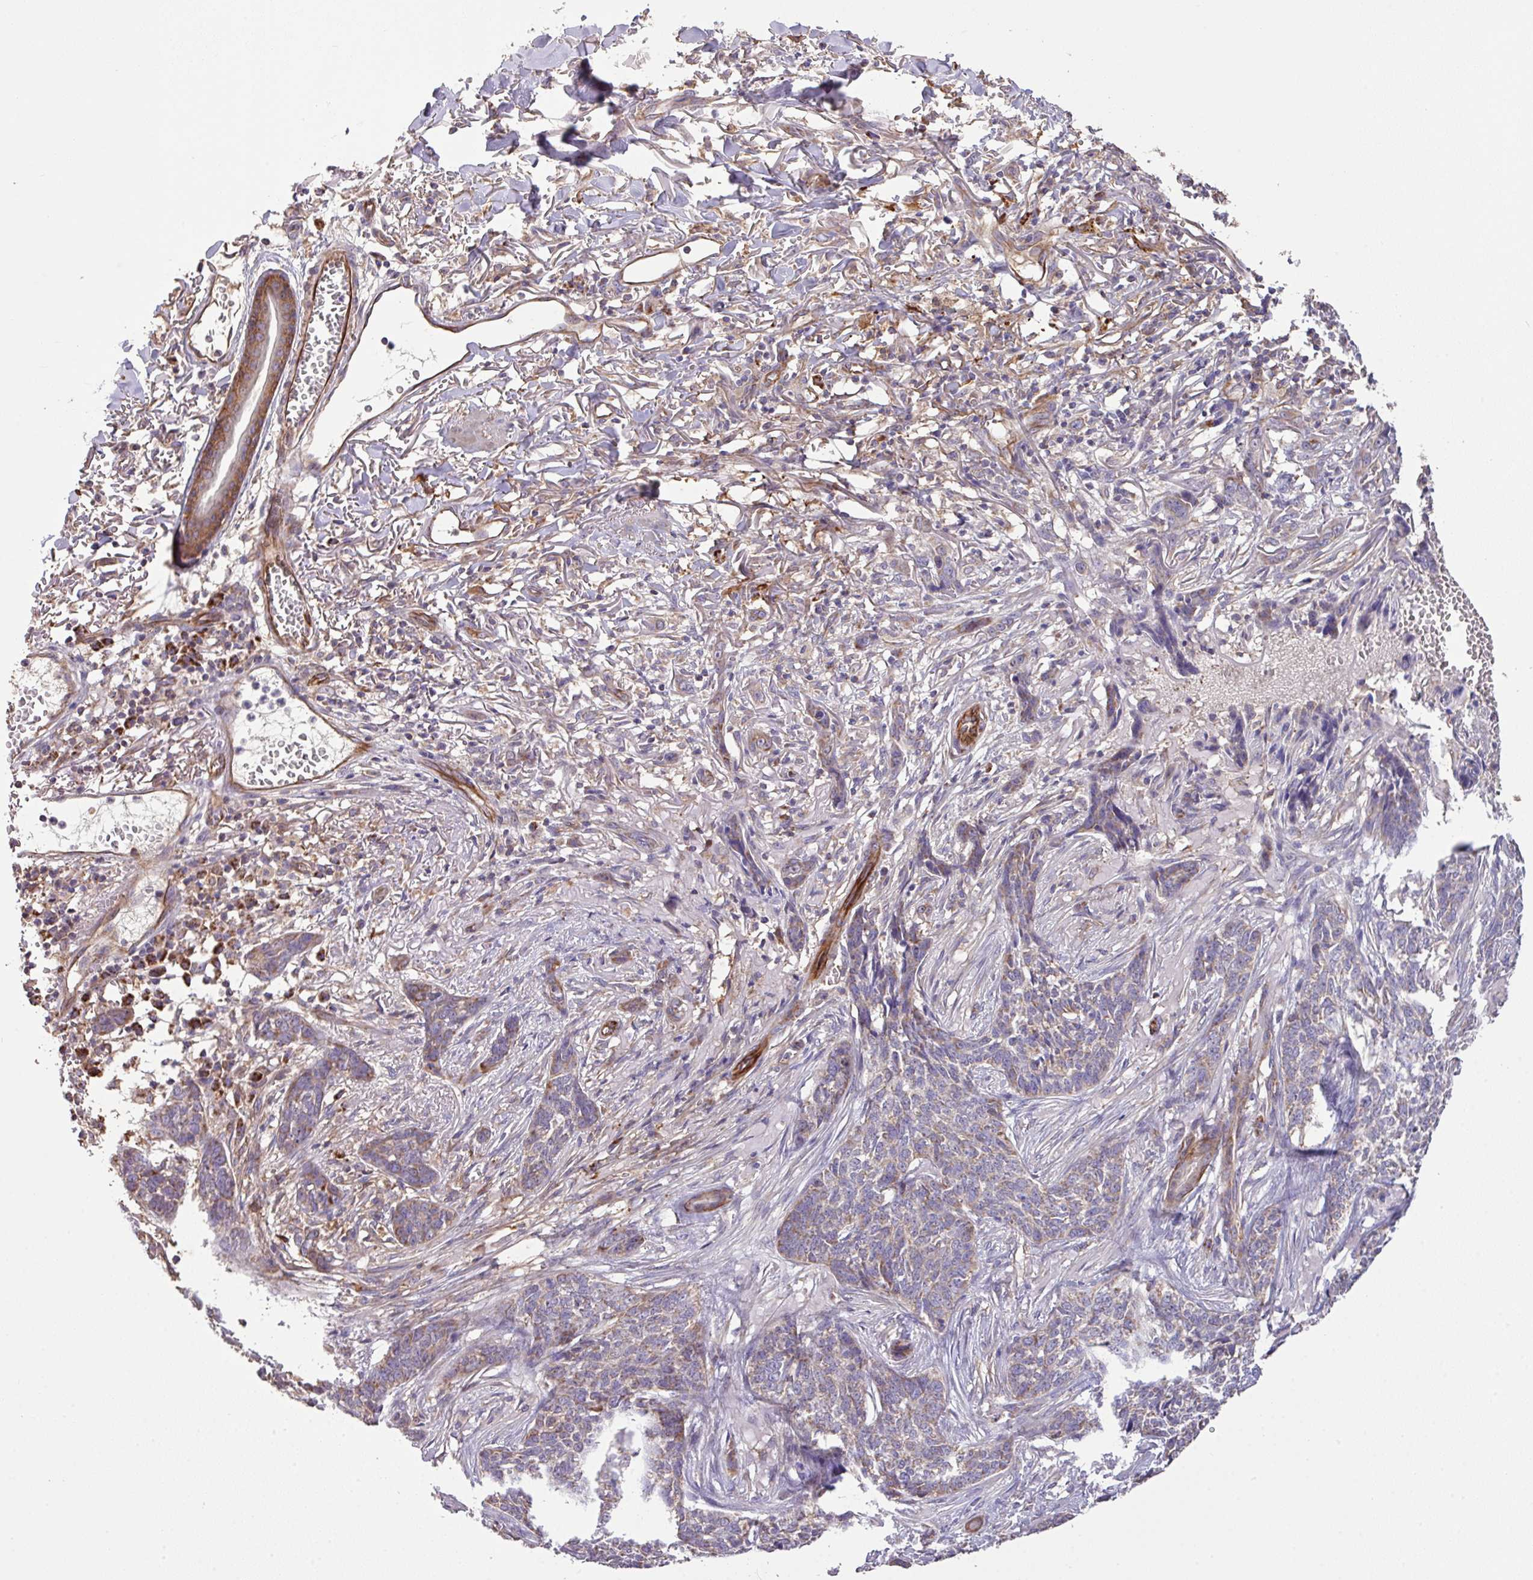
{"staining": {"intensity": "weak", "quantity": "25%-75%", "location": "cytoplasmic/membranous"}, "tissue": "skin cancer", "cell_type": "Tumor cells", "image_type": "cancer", "snomed": [{"axis": "morphology", "description": "Basal cell carcinoma"}, {"axis": "topography", "description": "Skin"}], "caption": "This photomicrograph reveals immunohistochemistry staining of skin cancer (basal cell carcinoma), with low weak cytoplasmic/membranous staining in about 25%-75% of tumor cells.", "gene": "LRRC53", "patient": {"sex": "male", "age": 85}}